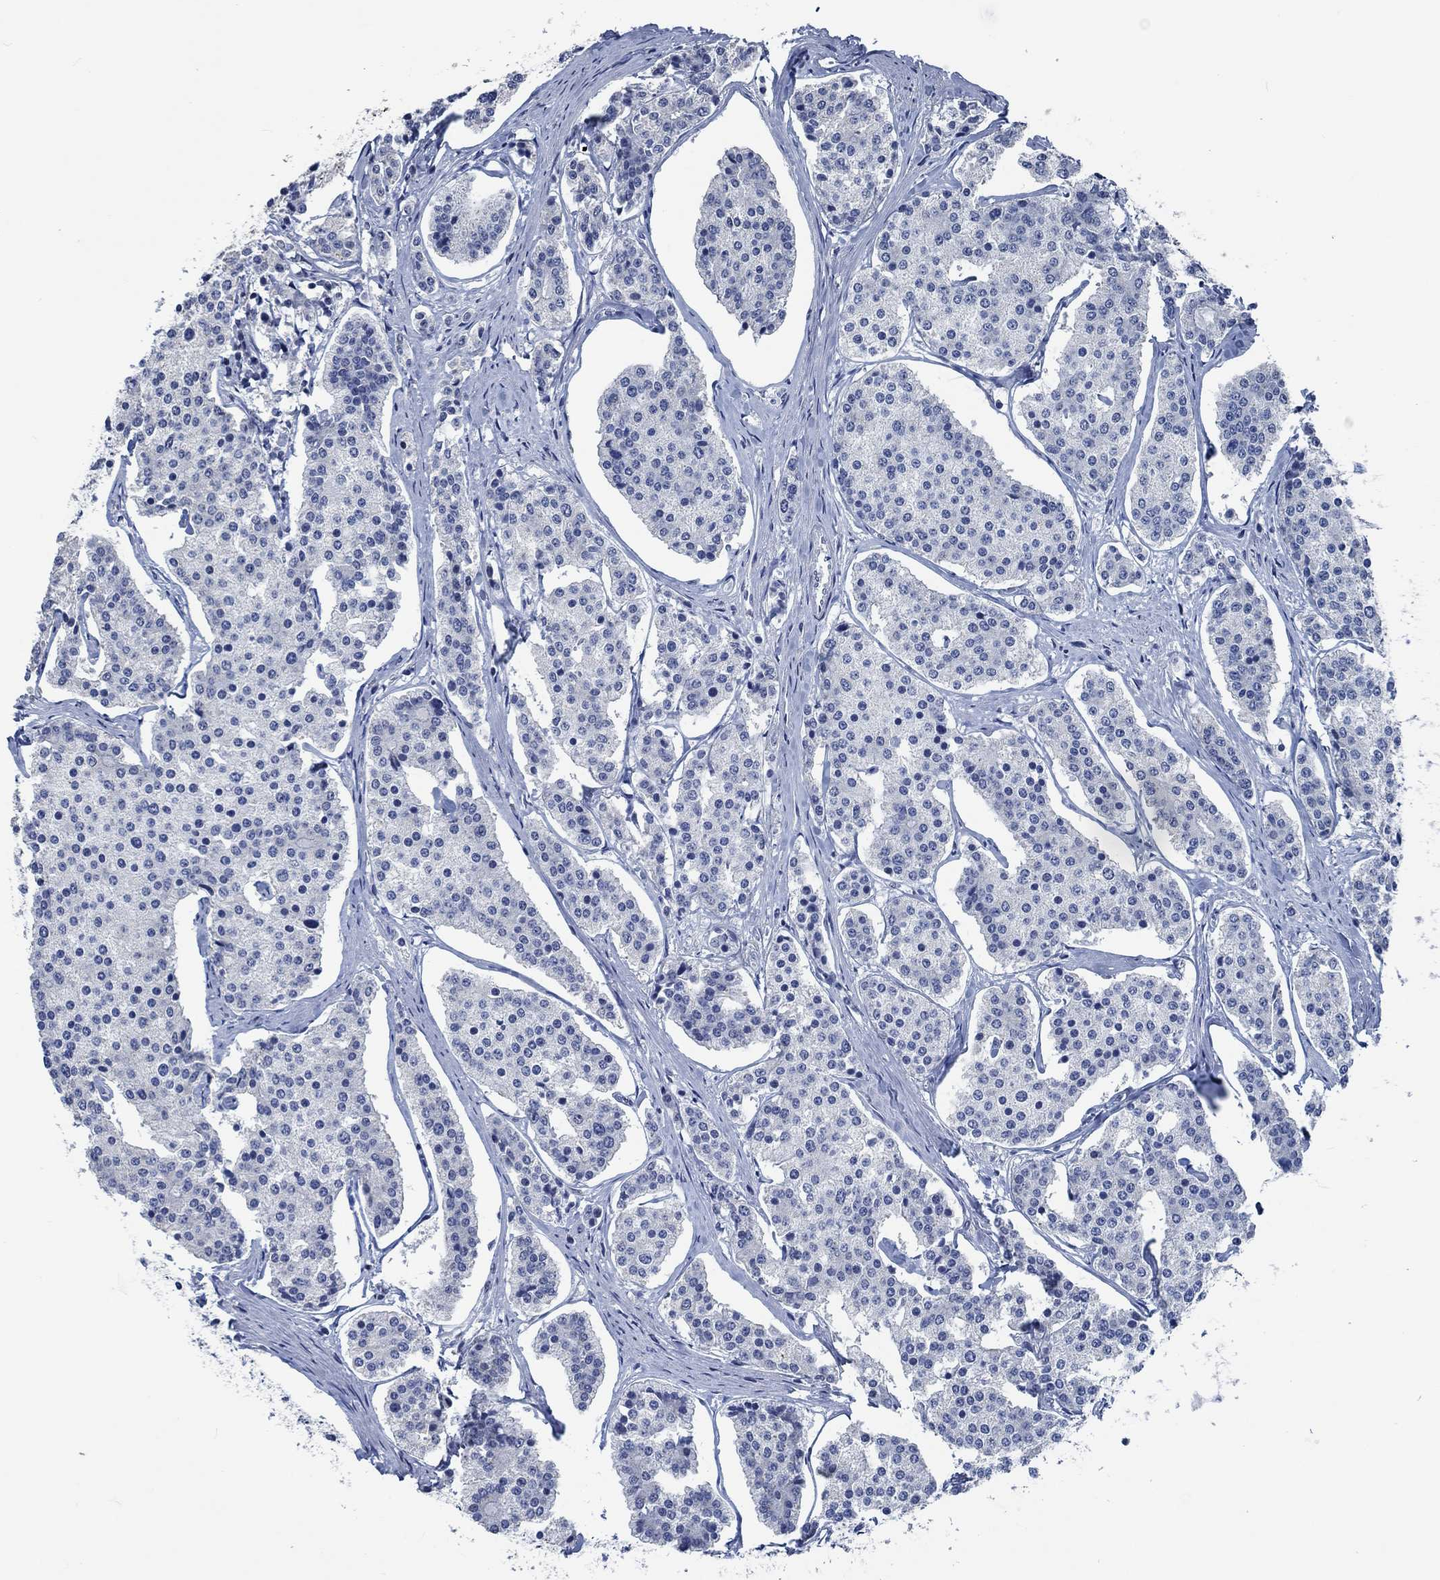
{"staining": {"intensity": "negative", "quantity": "none", "location": "none"}, "tissue": "carcinoid", "cell_type": "Tumor cells", "image_type": "cancer", "snomed": [{"axis": "morphology", "description": "Carcinoid, malignant, NOS"}, {"axis": "topography", "description": "Small intestine"}], "caption": "This is an immunohistochemistry (IHC) photomicrograph of human carcinoid. There is no expression in tumor cells.", "gene": "OBSCN", "patient": {"sex": "female", "age": 65}}